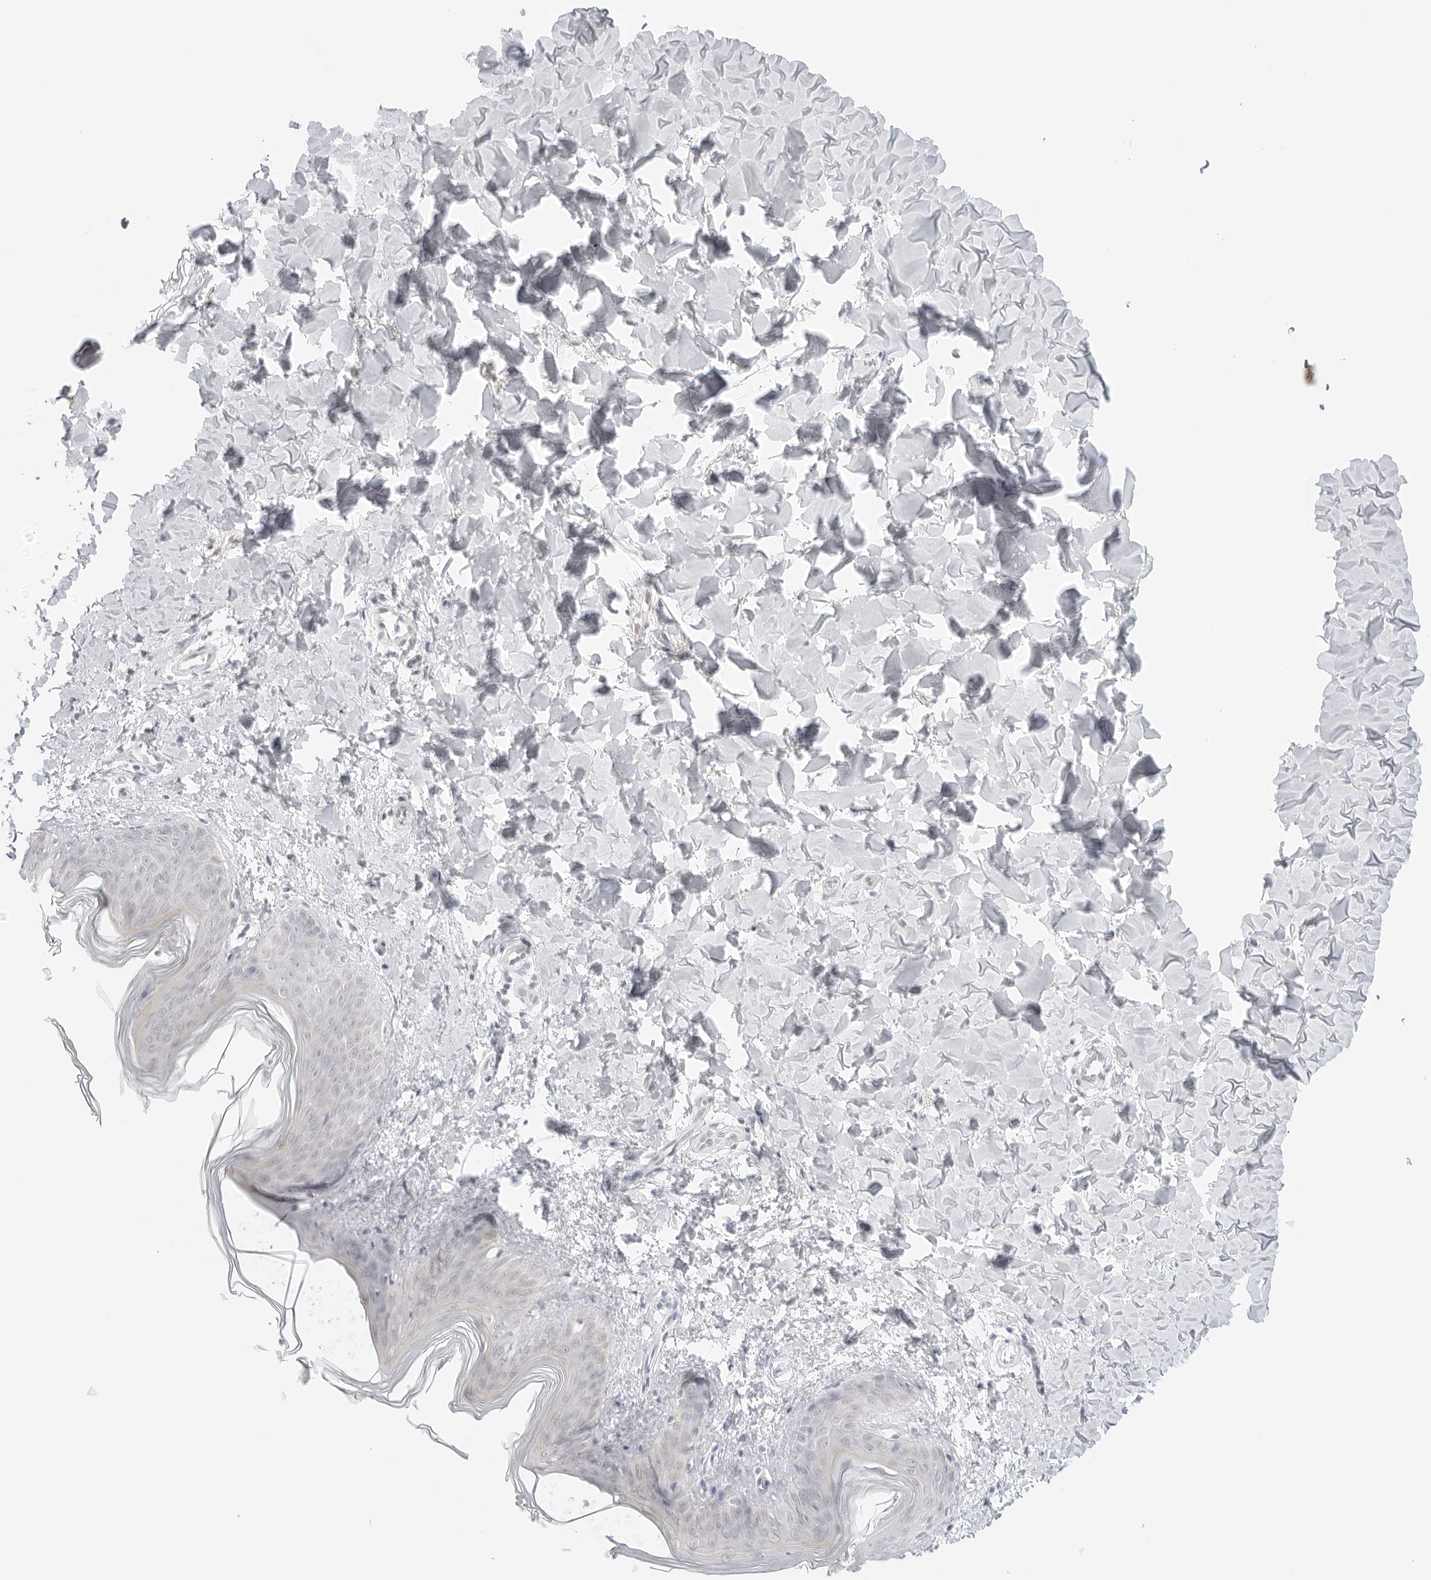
{"staining": {"intensity": "negative", "quantity": "none", "location": "none"}, "tissue": "skin", "cell_type": "Fibroblasts", "image_type": "normal", "snomed": [{"axis": "morphology", "description": "Normal tissue, NOS"}, {"axis": "topography", "description": "Skin"}], "caption": "Image shows no significant protein staining in fibroblasts of unremarkable skin. (DAB IHC, high magnification).", "gene": "MED18", "patient": {"sex": "female", "age": 17}}